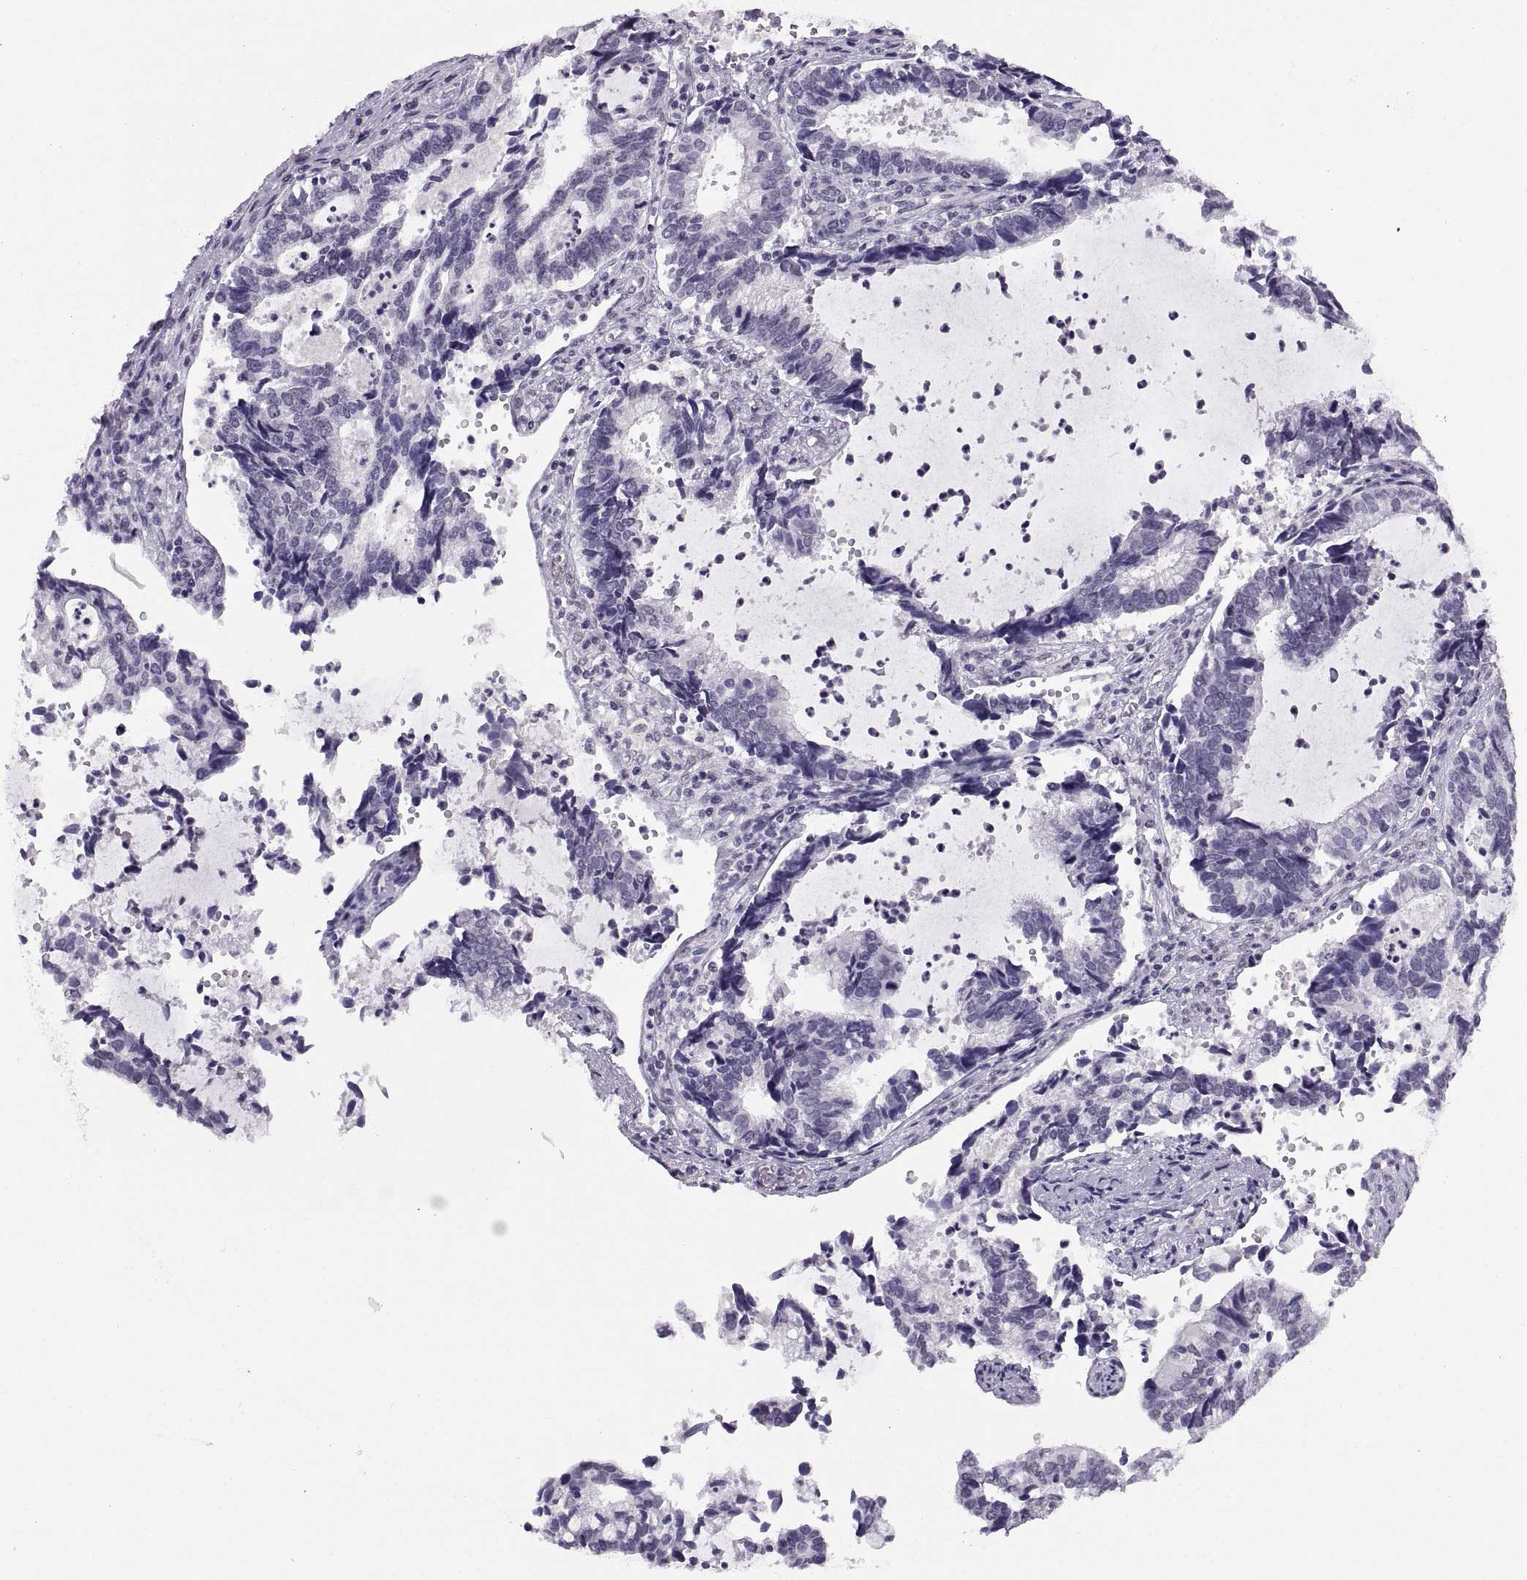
{"staining": {"intensity": "negative", "quantity": "none", "location": "none"}, "tissue": "cervical cancer", "cell_type": "Tumor cells", "image_type": "cancer", "snomed": [{"axis": "morphology", "description": "Adenocarcinoma, NOS"}, {"axis": "topography", "description": "Cervix"}], "caption": "This is an immunohistochemistry micrograph of cervical adenocarcinoma. There is no staining in tumor cells.", "gene": "CARTPT", "patient": {"sex": "female", "age": 42}}